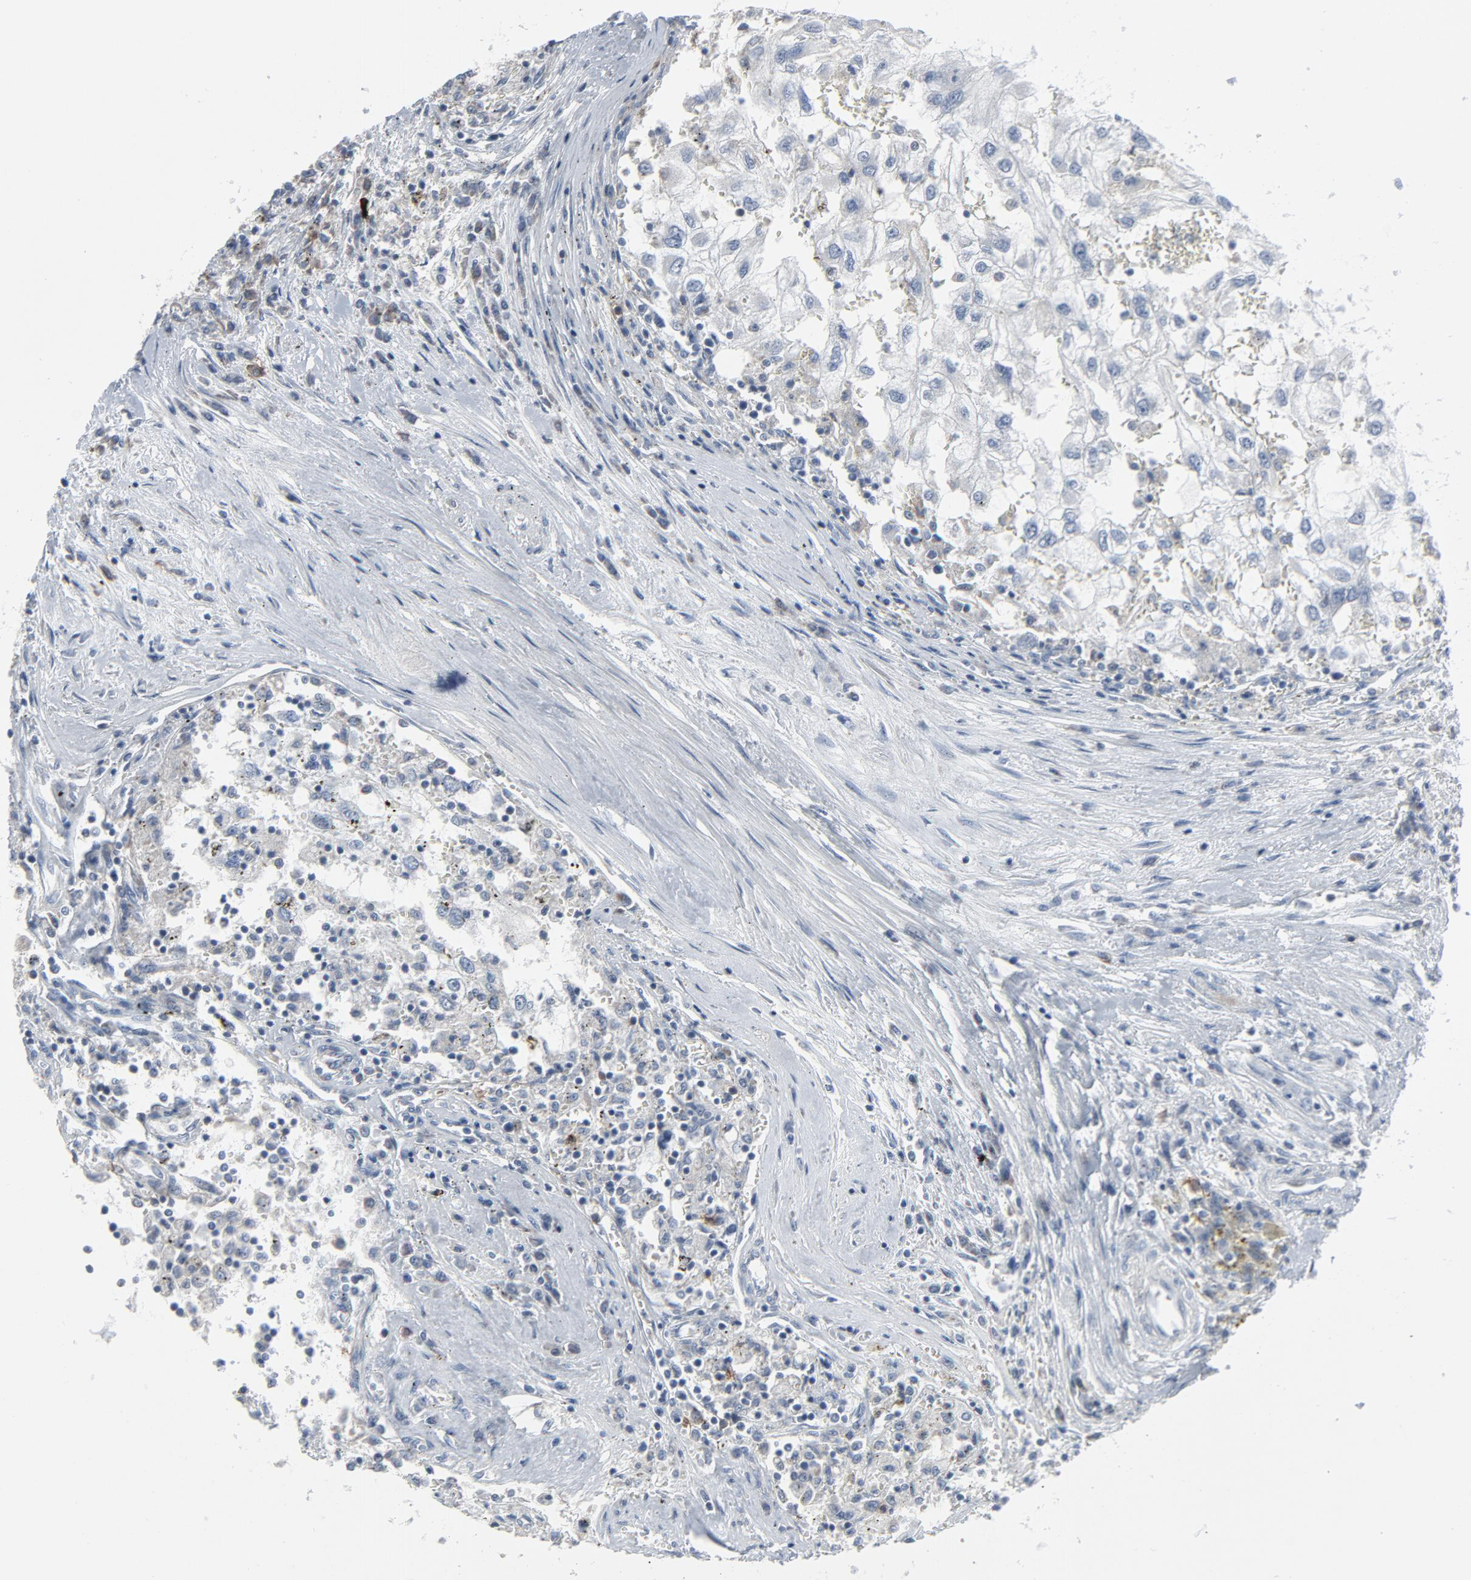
{"staining": {"intensity": "negative", "quantity": "none", "location": "none"}, "tissue": "renal cancer", "cell_type": "Tumor cells", "image_type": "cancer", "snomed": [{"axis": "morphology", "description": "Normal tissue, NOS"}, {"axis": "morphology", "description": "Adenocarcinoma, NOS"}, {"axis": "topography", "description": "Kidney"}], "caption": "This is an immunohistochemistry (IHC) micrograph of human renal cancer. There is no positivity in tumor cells.", "gene": "GPX2", "patient": {"sex": "male", "age": 71}}